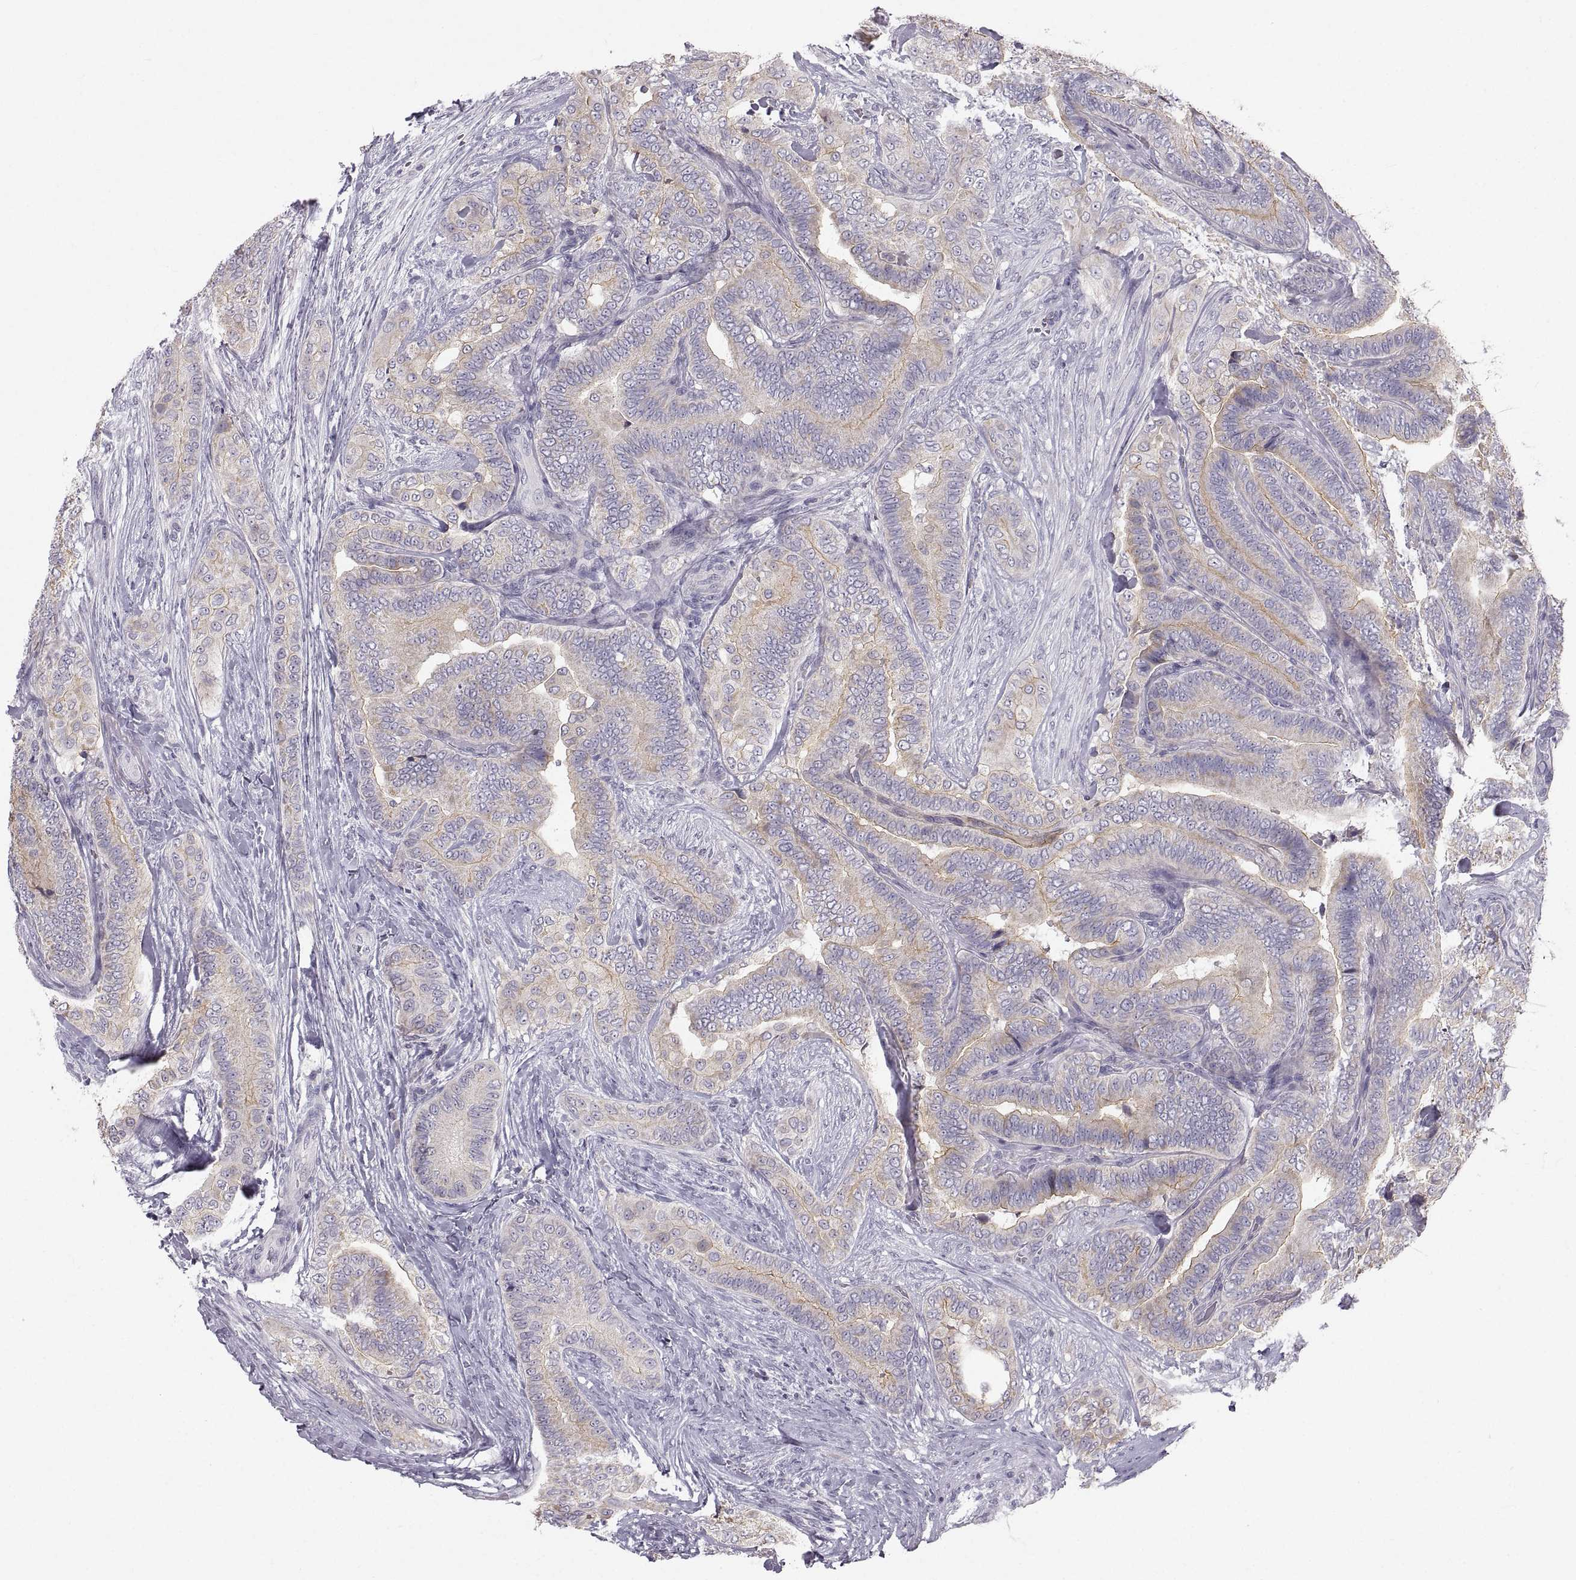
{"staining": {"intensity": "weak", "quantity": "25%-75%", "location": "cytoplasmic/membranous"}, "tissue": "thyroid cancer", "cell_type": "Tumor cells", "image_type": "cancer", "snomed": [{"axis": "morphology", "description": "Papillary adenocarcinoma, NOS"}, {"axis": "topography", "description": "Thyroid gland"}], "caption": "Immunohistochemical staining of human papillary adenocarcinoma (thyroid) exhibits weak cytoplasmic/membranous protein positivity in about 25%-75% of tumor cells.", "gene": "ZNF185", "patient": {"sex": "male", "age": 61}}